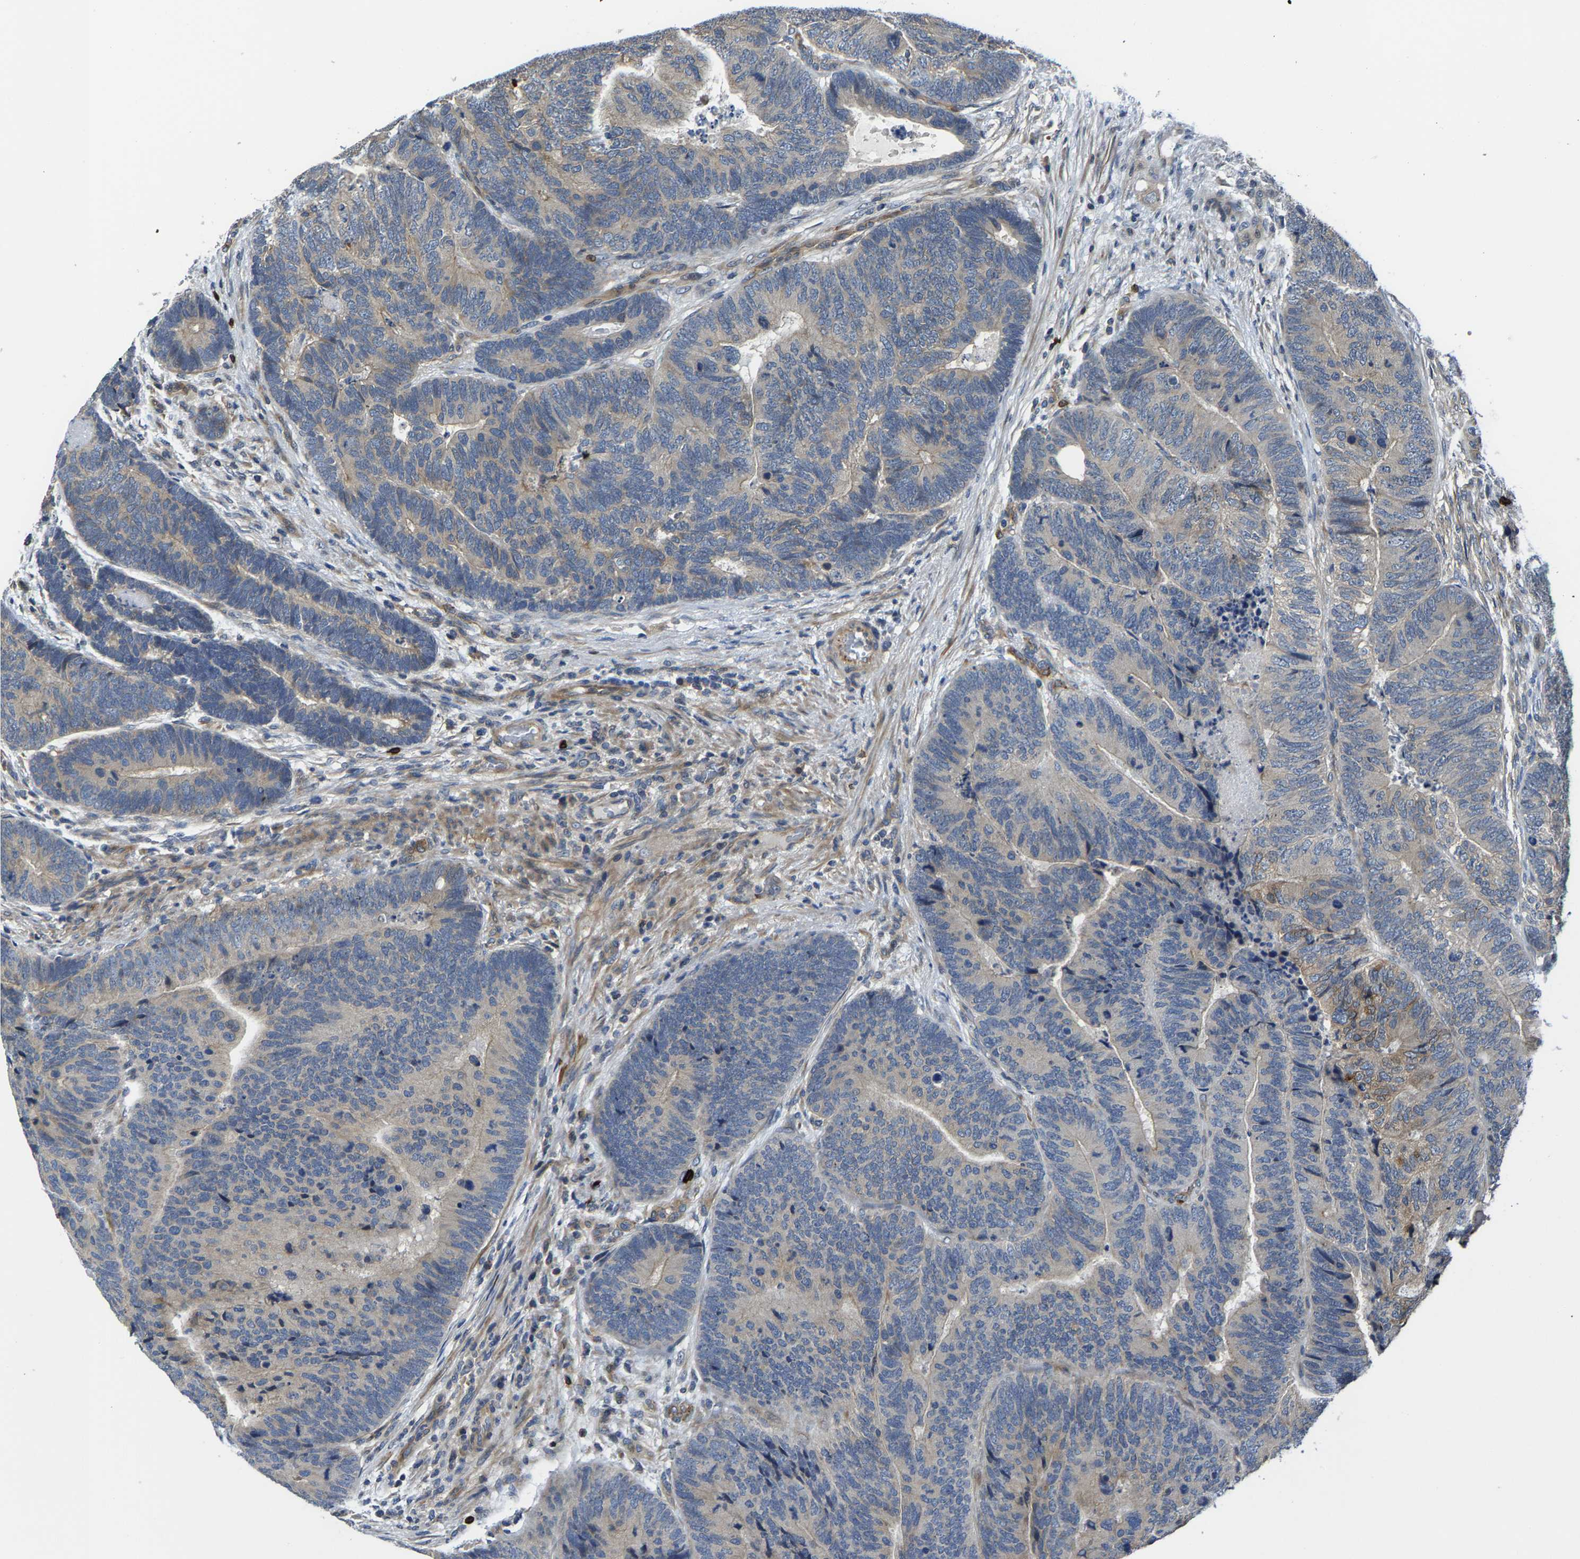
{"staining": {"intensity": "moderate", "quantity": "<25%", "location": "cytoplasmic/membranous"}, "tissue": "colorectal cancer", "cell_type": "Tumor cells", "image_type": "cancer", "snomed": [{"axis": "morphology", "description": "Adenocarcinoma, NOS"}, {"axis": "topography", "description": "Colon"}], "caption": "Protein expression analysis of colorectal cancer displays moderate cytoplasmic/membranous staining in about <25% of tumor cells.", "gene": "AGBL3", "patient": {"sex": "female", "age": 67}}